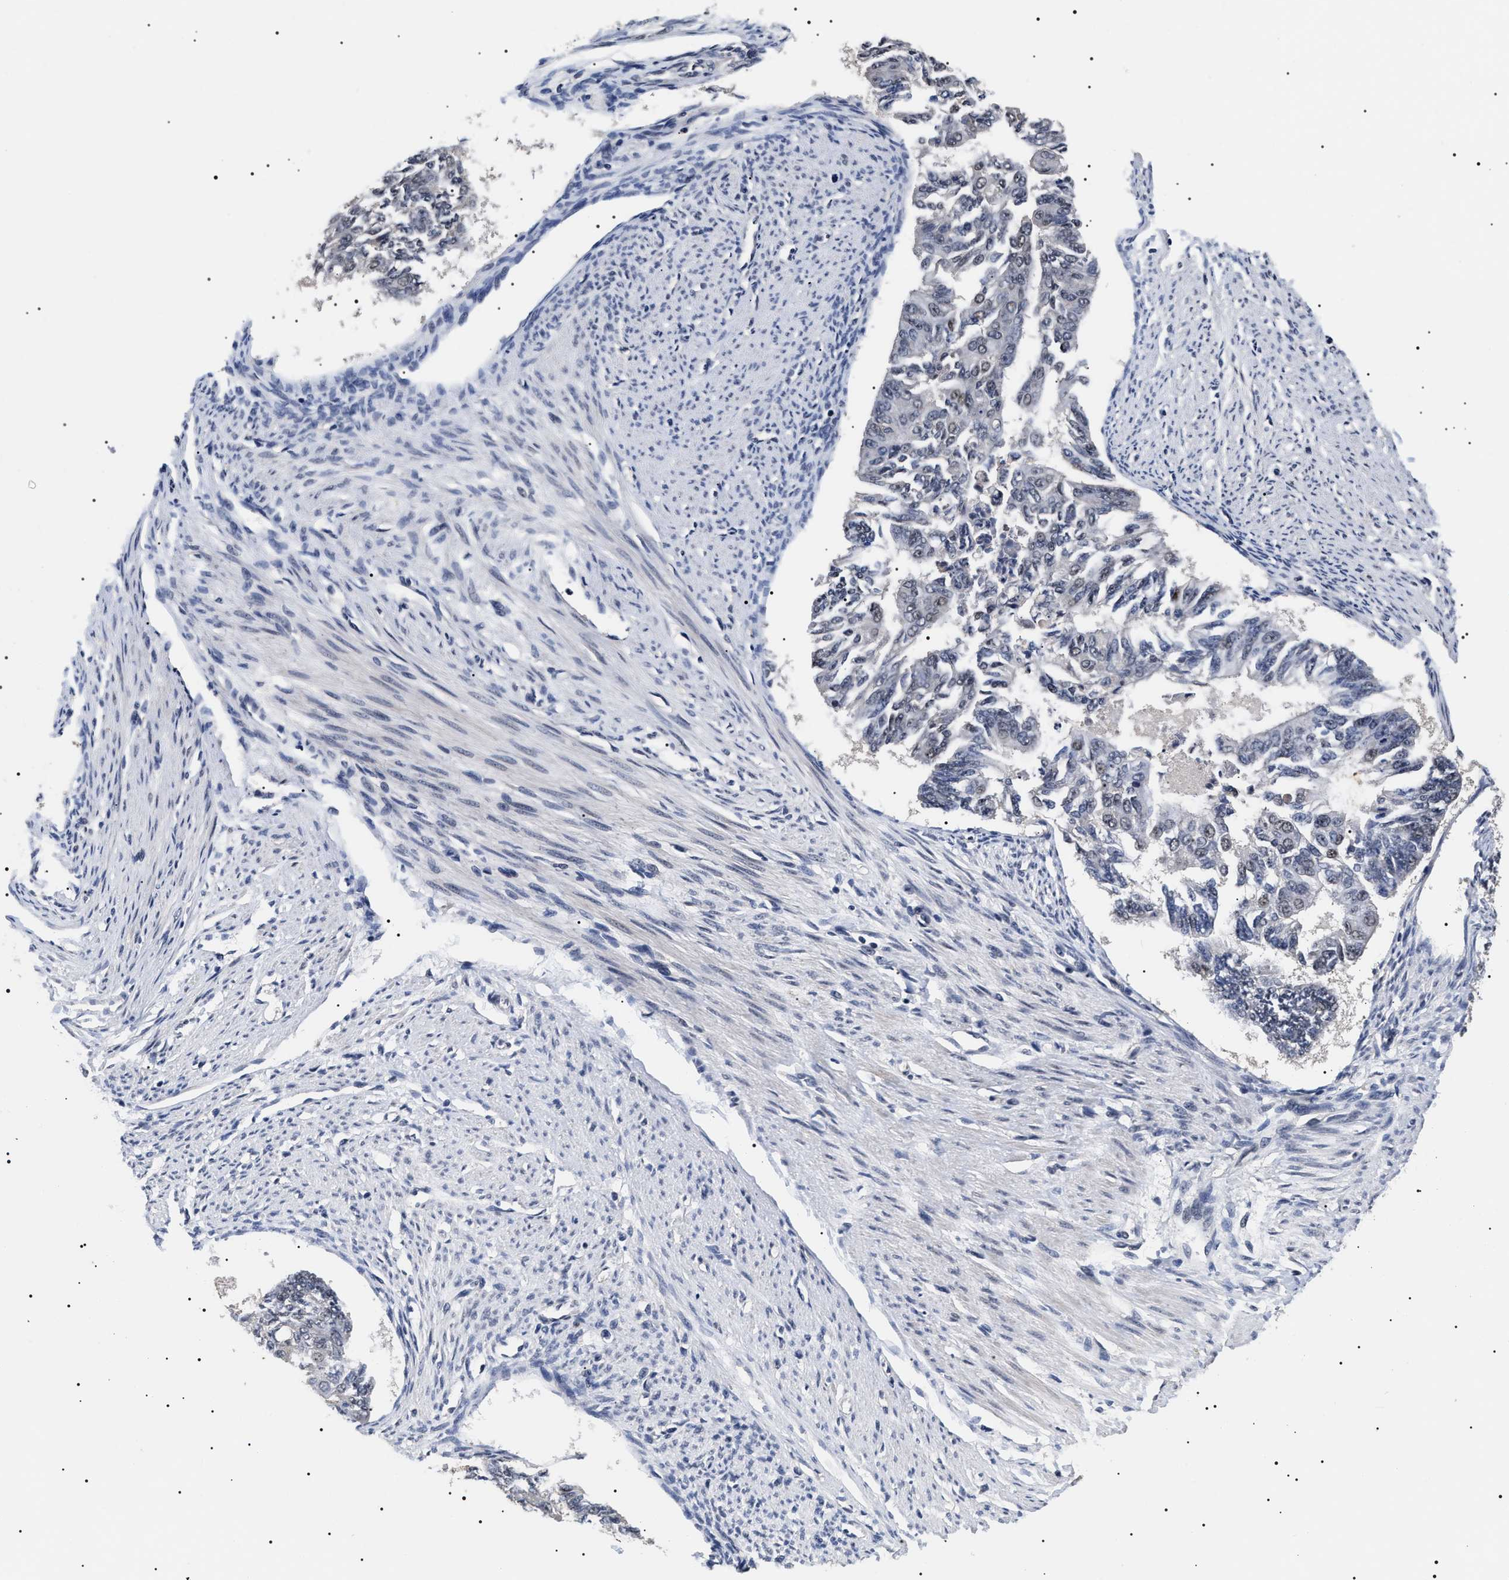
{"staining": {"intensity": "weak", "quantity": "<25%", "location": "nuclear"}, "tissue": "endometrial cancer", "cell_type": "Tumor cells", "image_type": "cancer", "snomed": [{"axis": "morphology", "description": "Adenocarcinoma, NOS"}, {"axis": "topography", "description": "Endometrium"}], "caption": "Immunohistochemistry of human endometrial cancer (adenocarcinoma) shows no staining in tumor cells.", "gene": "CAAP1", "patient": {"sex": "female", "age": 32}}